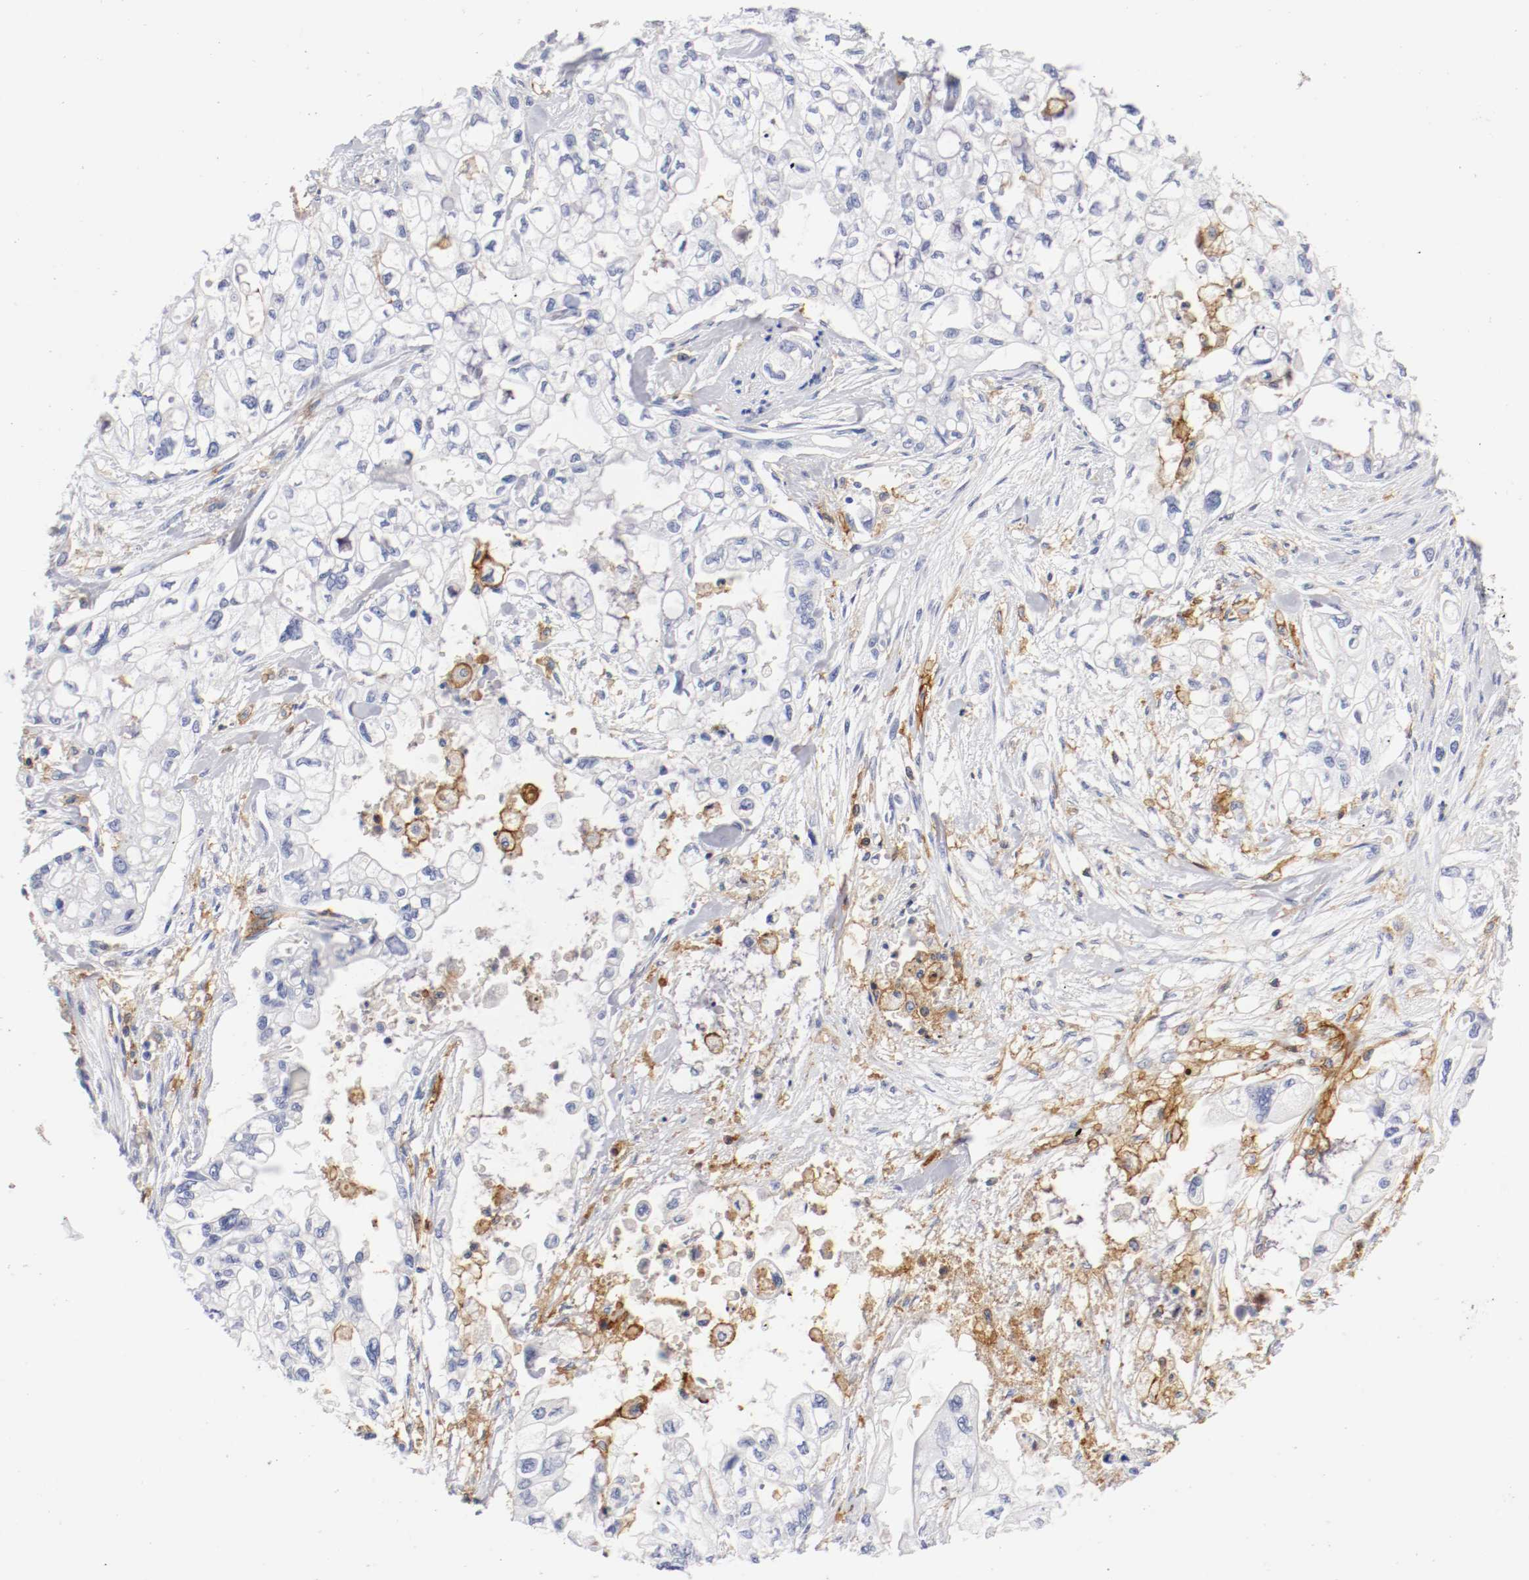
{"staining": {"intensity": "negative", "quantity": "none", "location": "none"}, "tissue": "pancreatic cancer", "cell_type": "Tumor cells", "image_type": "cancer", "snomed": [{"axis": "morphology", "description": "Normal tissue, NOS"}, {"axis": "topography", "description": "Pancreas"}], "caption": "This is a image of IHC staining of pancreatic cancer, which shows no expression in tumor cells.", "gene": "ITGAX", "patient": {"sex": "male", "age": 42}}